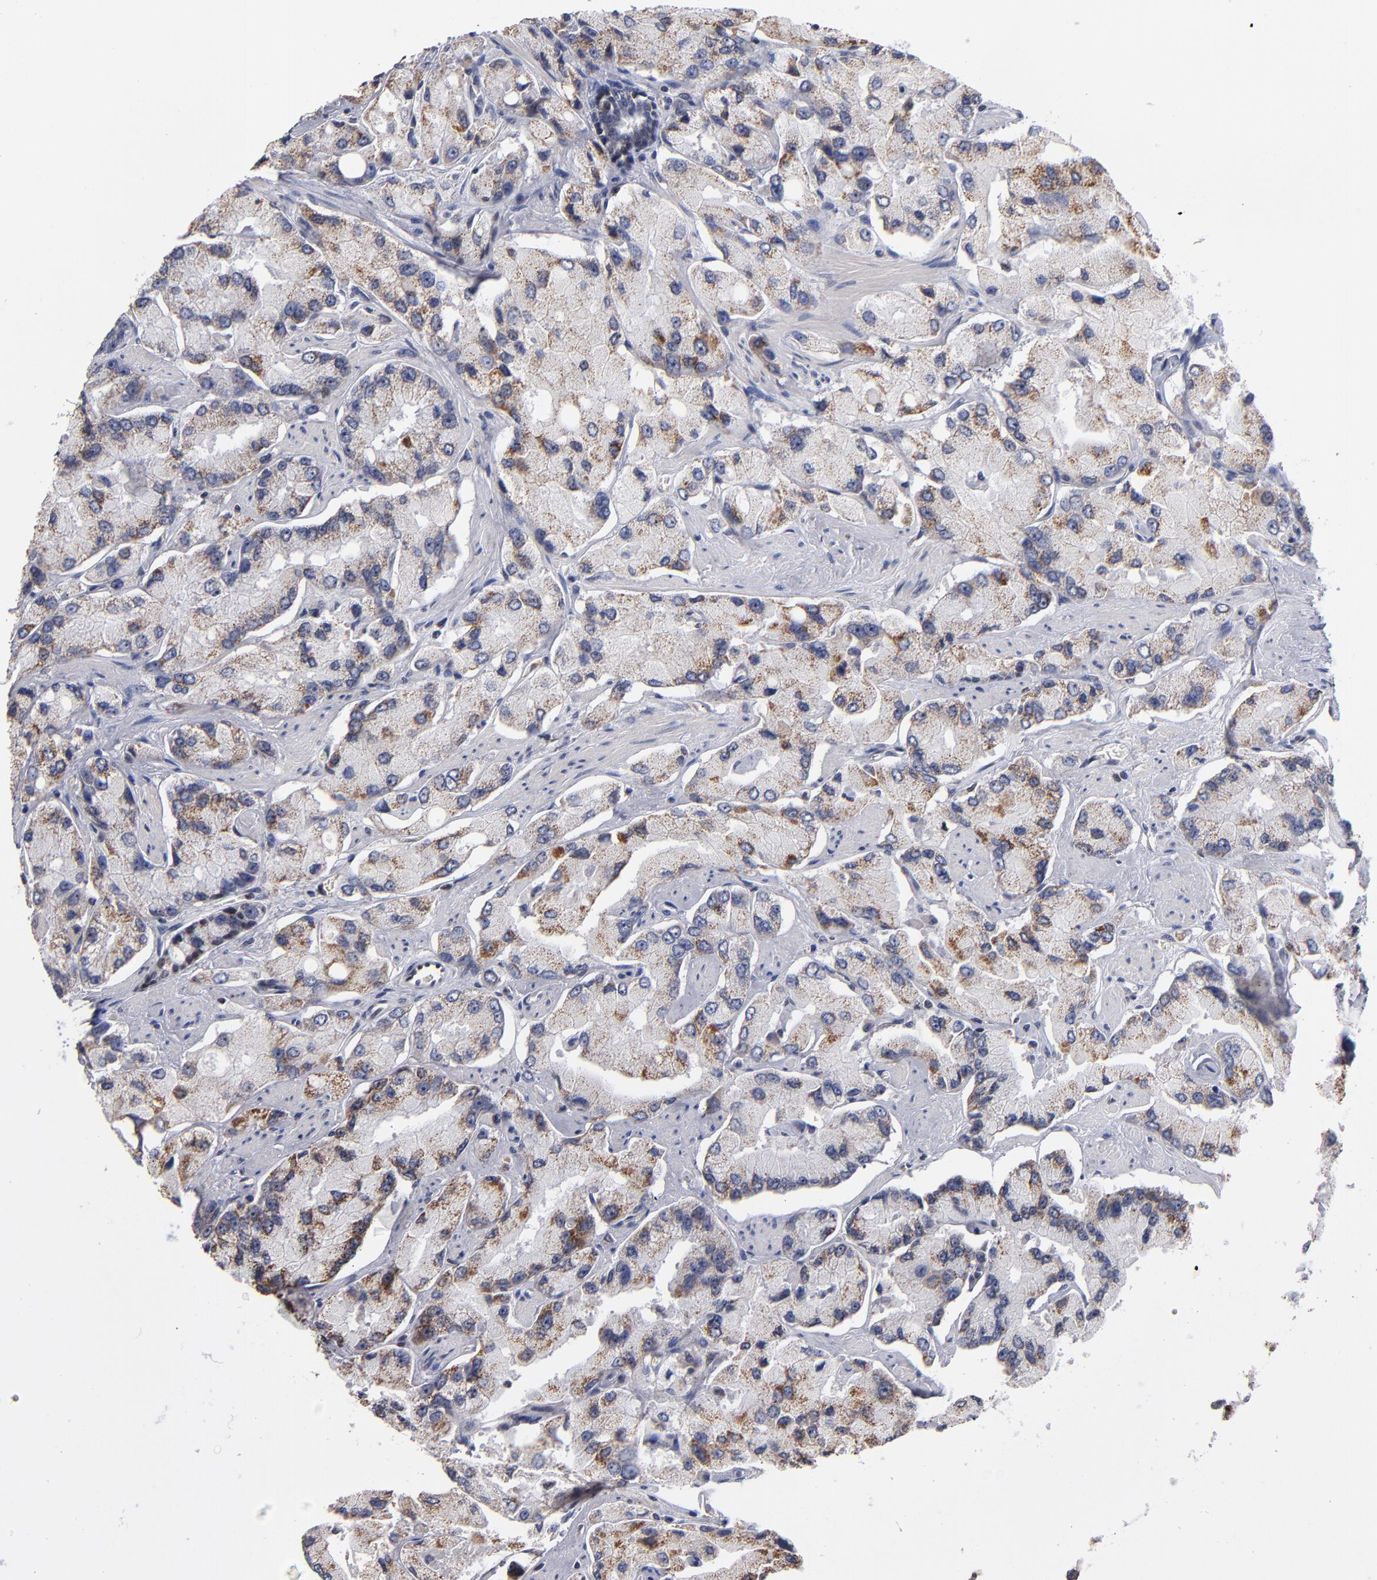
{"staining": {"intensity": "moderate", "quantity": ">75%", "location": "cytoplasmic/membranous"}, "tissue": "prostate cancer", "cell_type": "Tumor cells", "image_type": "cancer", "snomed": [{"axis": "morphology", "description": "Adenocarcinoma, High grade"}, {"axis": "topography", "description": "Prostate"}], "caption": "Immunohistochemical staining of adenocarcinoma (high-grade) (prostate) demonstrates medium levels of moderate cytoplasmic/membranous staining in approximately >75% of tumor cells.", "gene": "ODF2", "patient": {"sex": "male", "age": 58}}